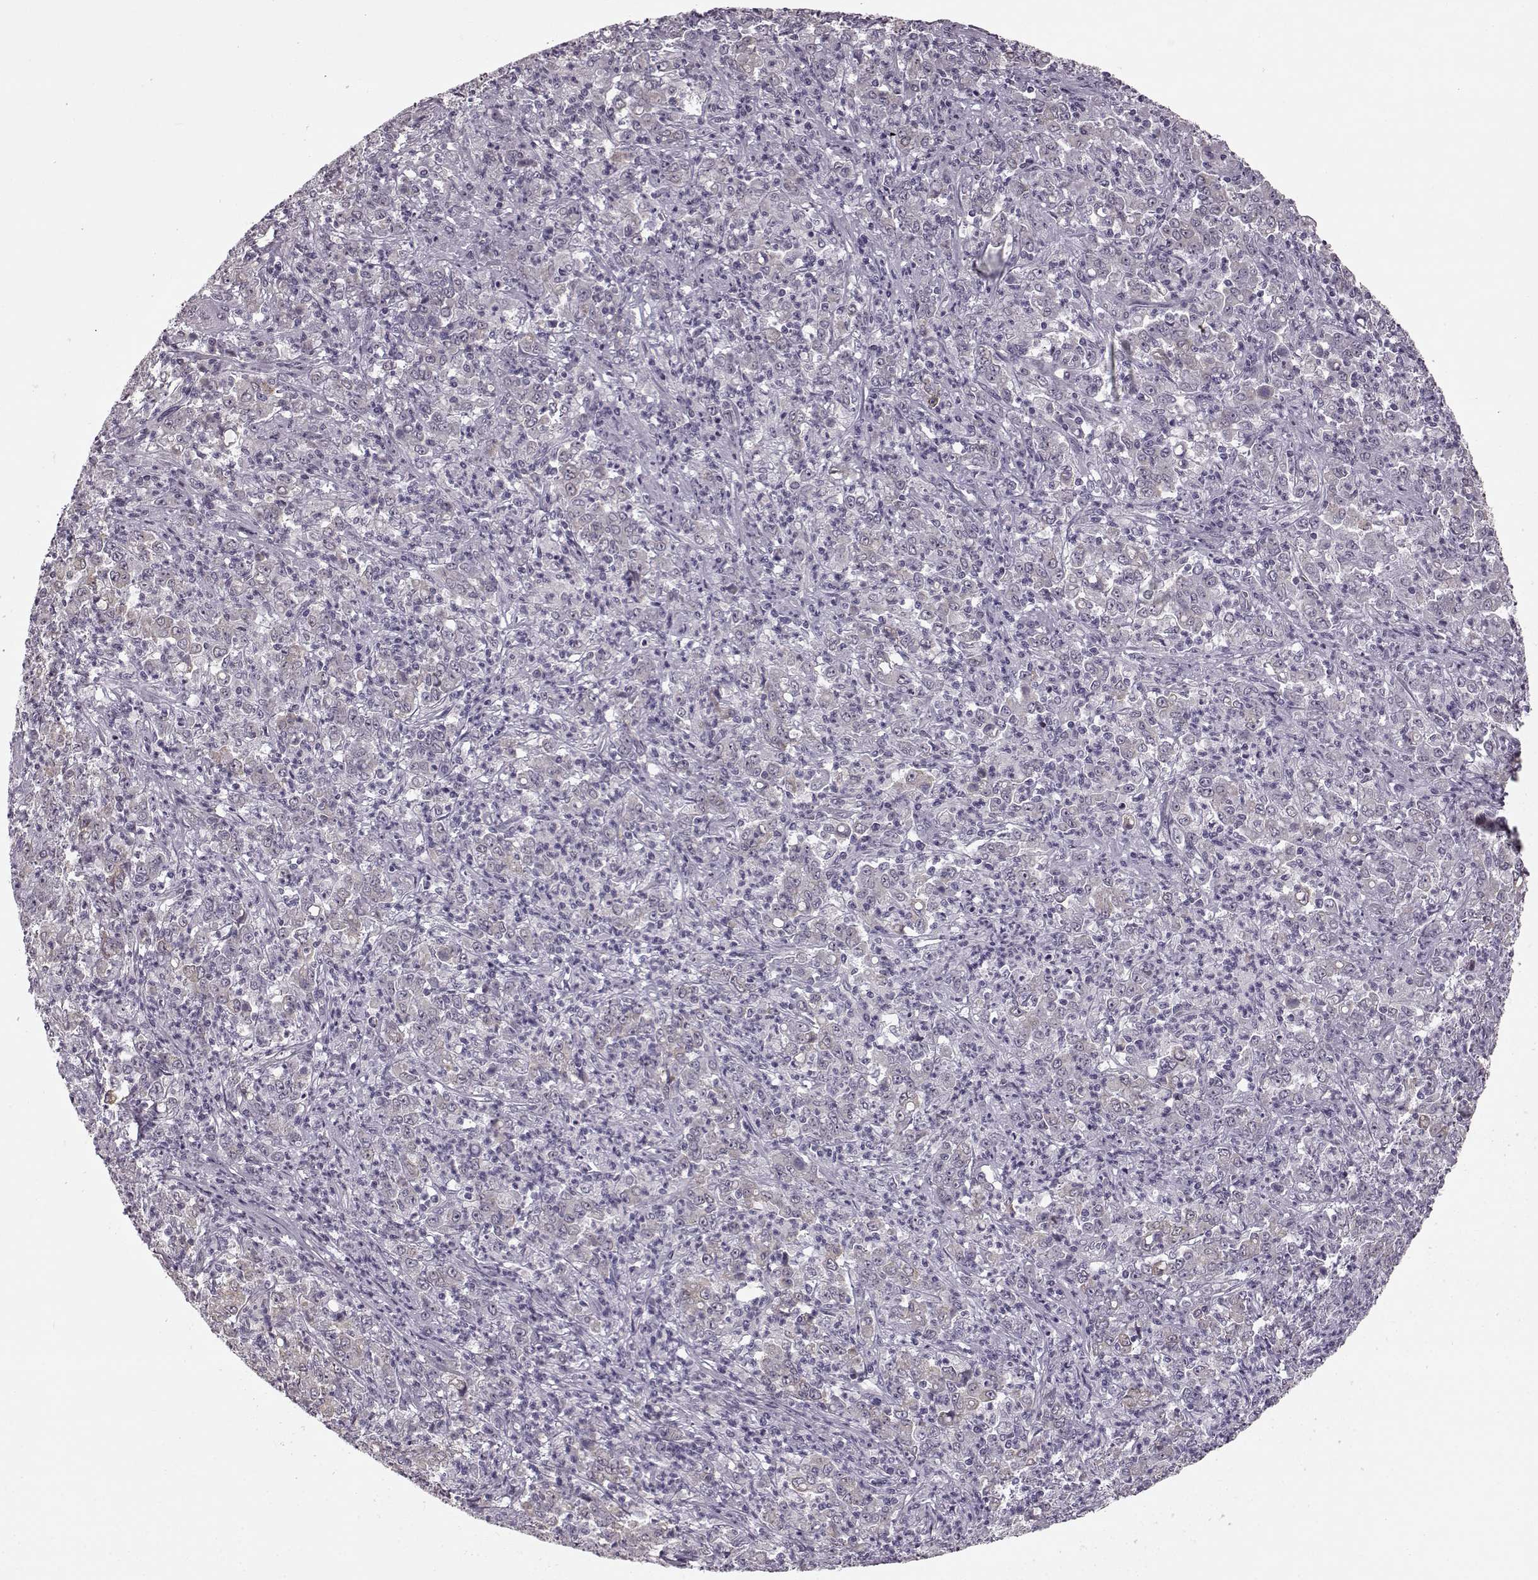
{"staining": {"intensity": "negative", "quantity": "none", "location": "none"}, "tissue": "stomach cancer", "cell_type": "Tumor cells", "image_type": "cancer", "snomed": [{"axis": "morphology", "description": "Adenocarcinoma, NOS"}, {"axis": "topography", "description": "Stomach, lower"}], "caption": "IHC micrograph of stomach cancer stained for a protein (brown), which demonstrates no staining in tumor cells.", "gene": "MAP6D1", "patient": {"sex": "female", "age": 71}}